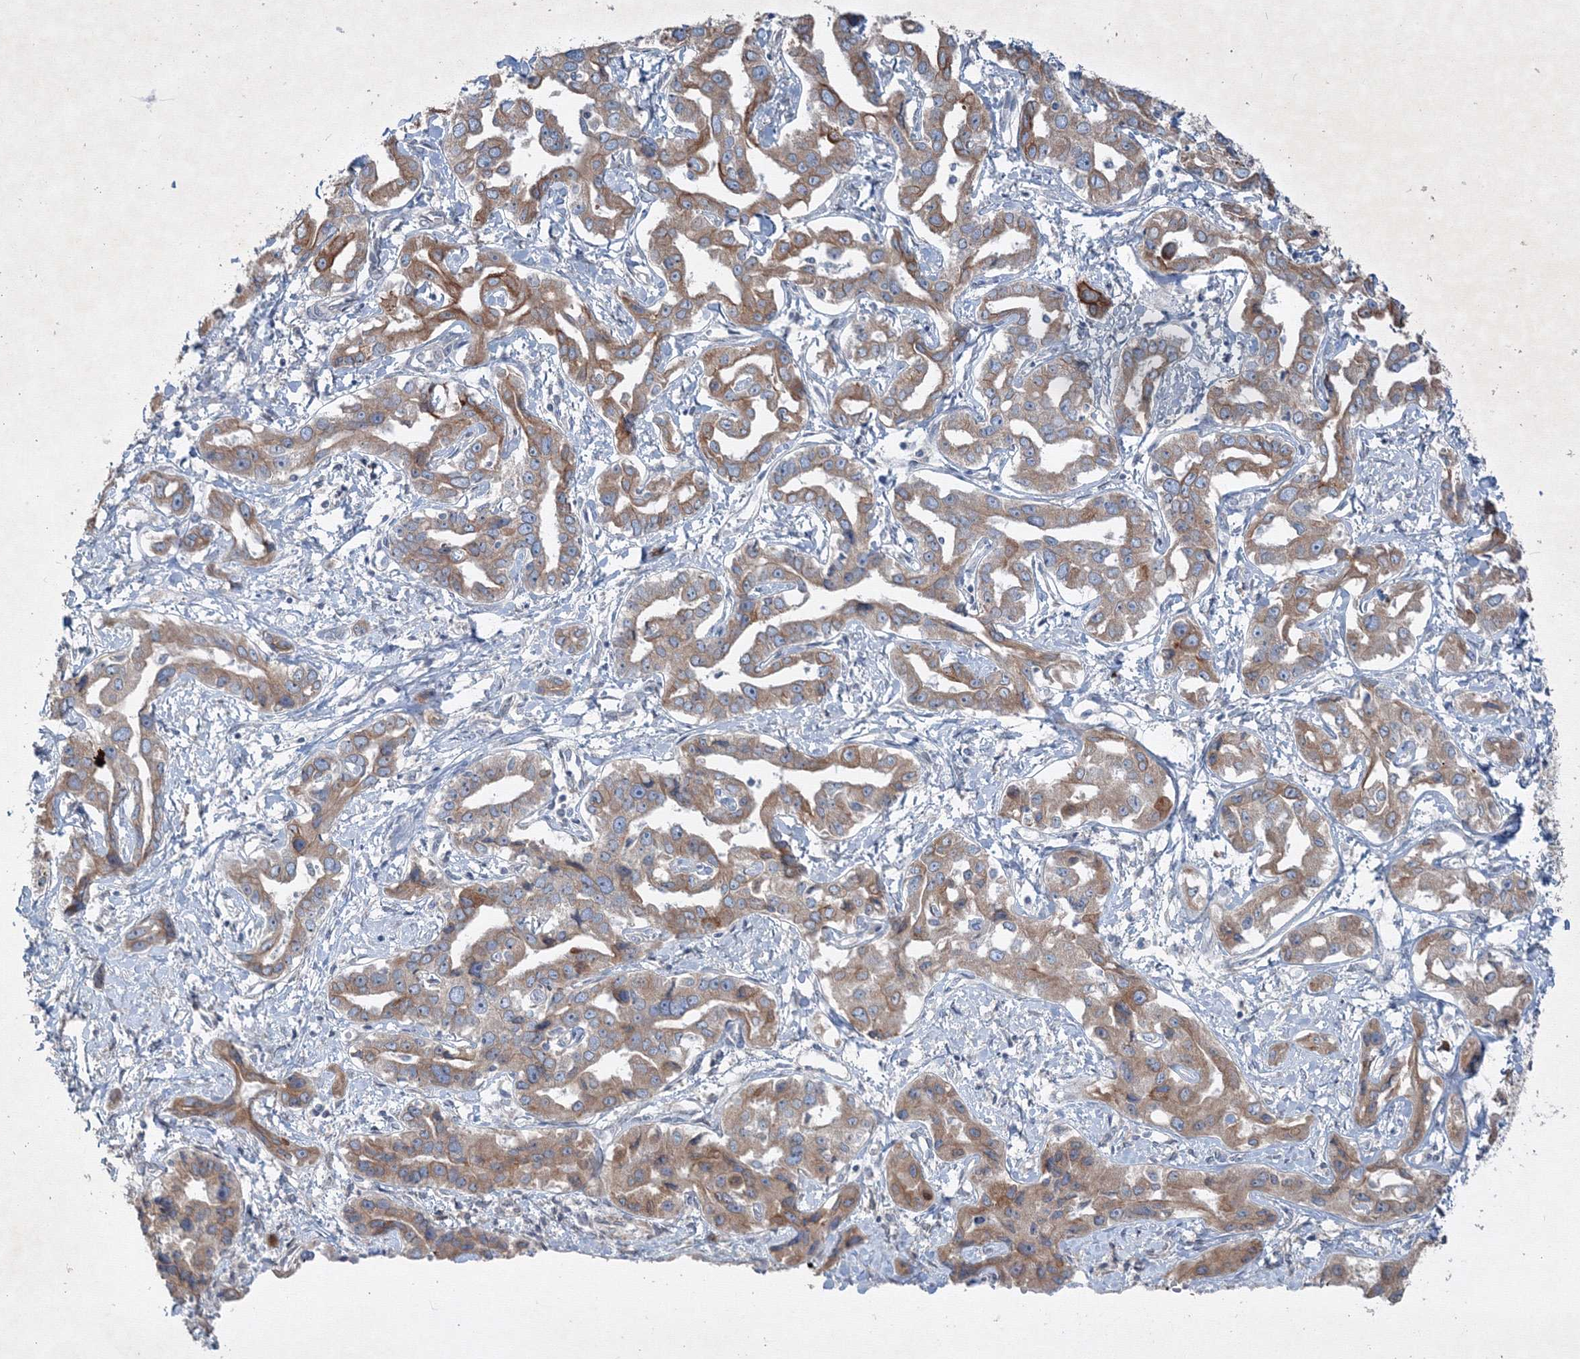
{"staining": {"intensity": "moderate", "quantity": ">75%", "location": "cytoplasmic/membranous"}, "tissue": "liver cancer", "cell_type": "Tumor cells", "image_type": "cancer", "snomed": [{"axis": "morphology", "description": "Cholangiocarcinoma"}, {"axis": "topography", "description": "Liver"}], "caption": "High-power microscopy captured an immunohistochemistry (IHC) photomicrograph of liver cancer, revealing moderate cytoplasmic/membranous positivity in approximately >75% of tumor cells.", "gene": "IFNAR1", "patient": {"sex": "male", "age": 59}}